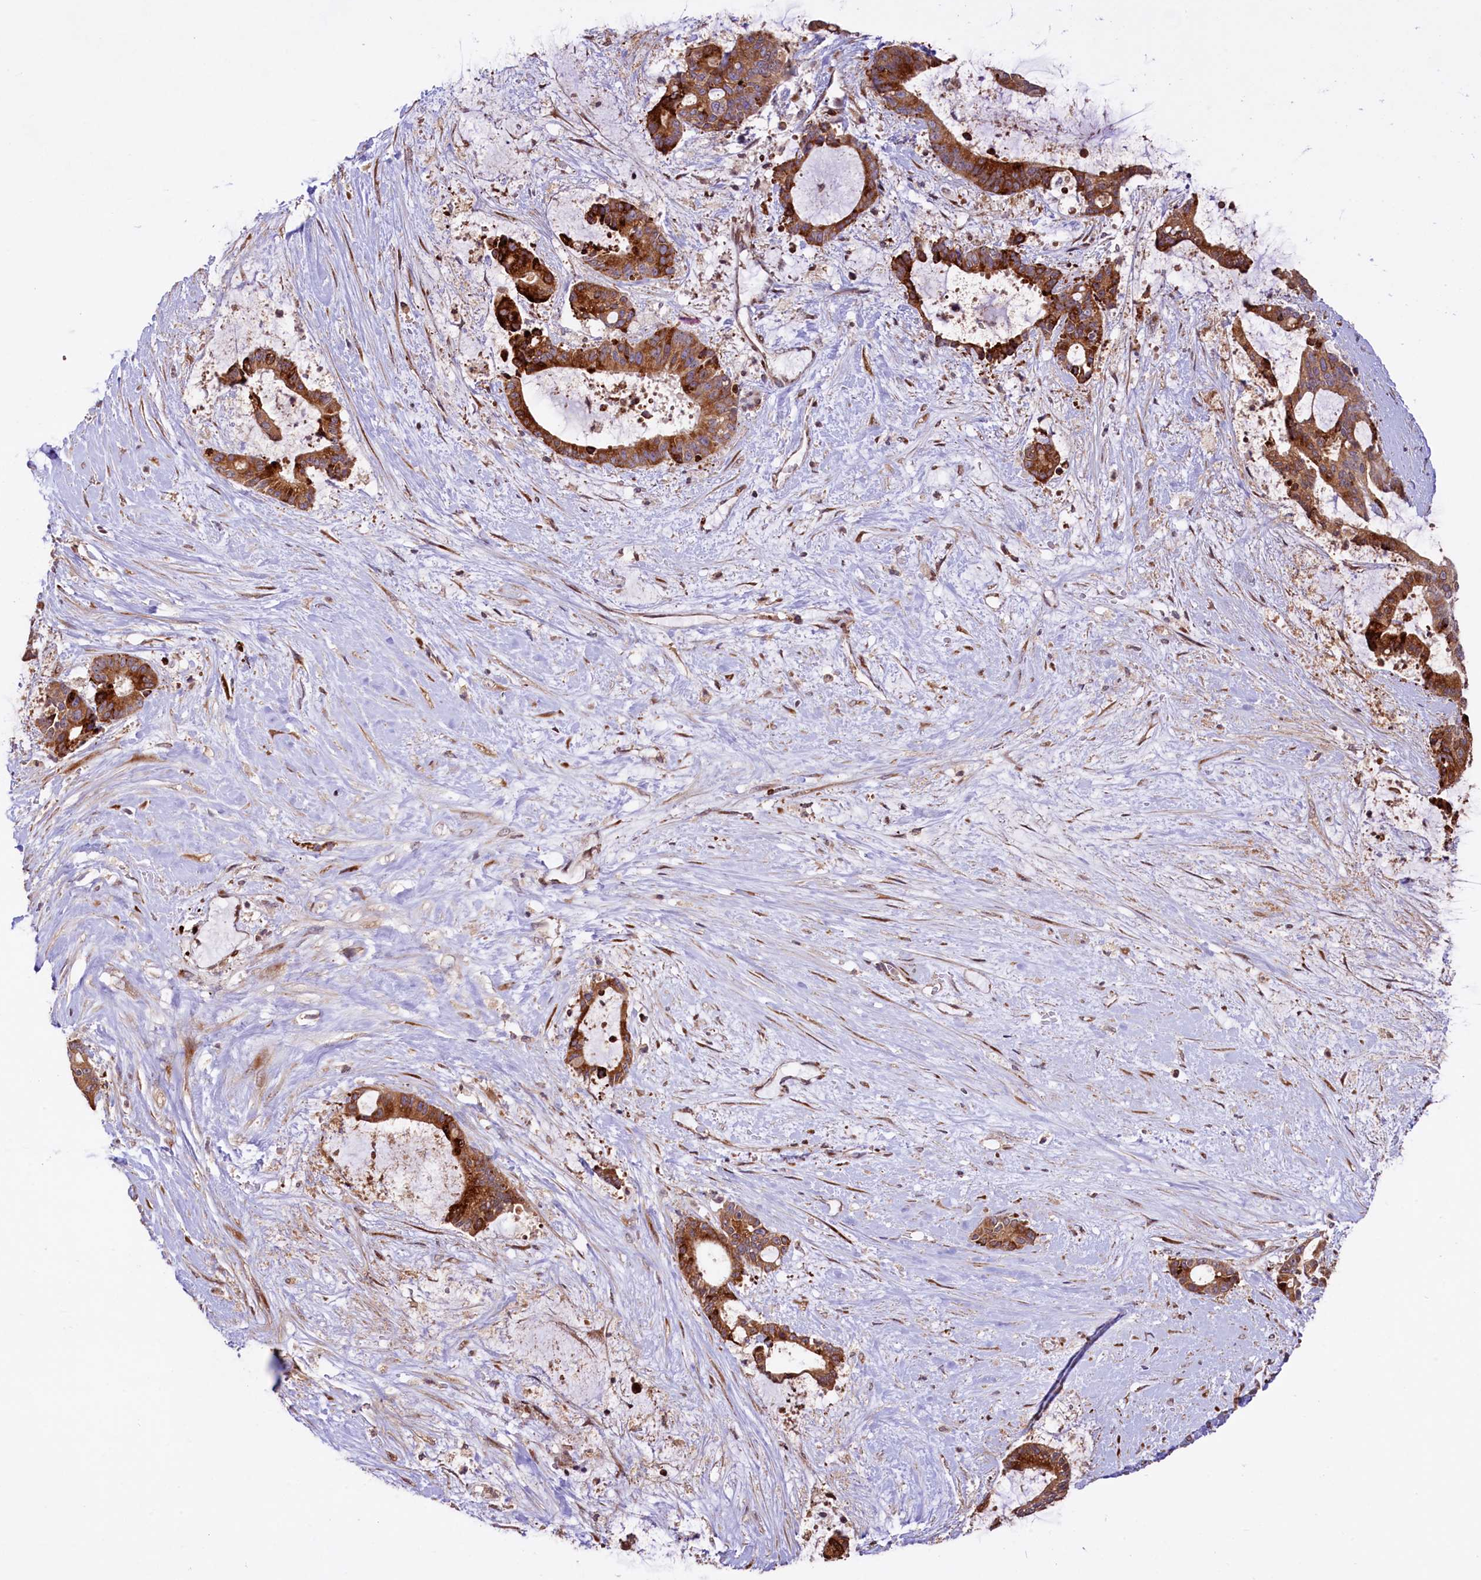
{"staining": {"intensity": "strong", "quantity": ">75%", "location": "cytoplasmic/membranous"}, "tissue": "liver cancer", "cell_type": "Tumor cells", "image_type": "cancer", "snomed": [{"axis": "morphology", "description": "Normal tissue, NOS"}, {"axis": "morphology", "description": "Cholangiocarcinoma"}, {"axis": "topography", "description": "Liver"}, {"axis": "topography", "description": "Peripheral nerve tissue"}], "caption": "Liver cancer (cholangiocarcinoma) was stained to show a protein in brown. There is high levels of strong cytoplasmic/membranous staining in approximately >75% of tumor cells.", "gene": "C5orf15", "patient": {"sex": "female", "age": 73}}